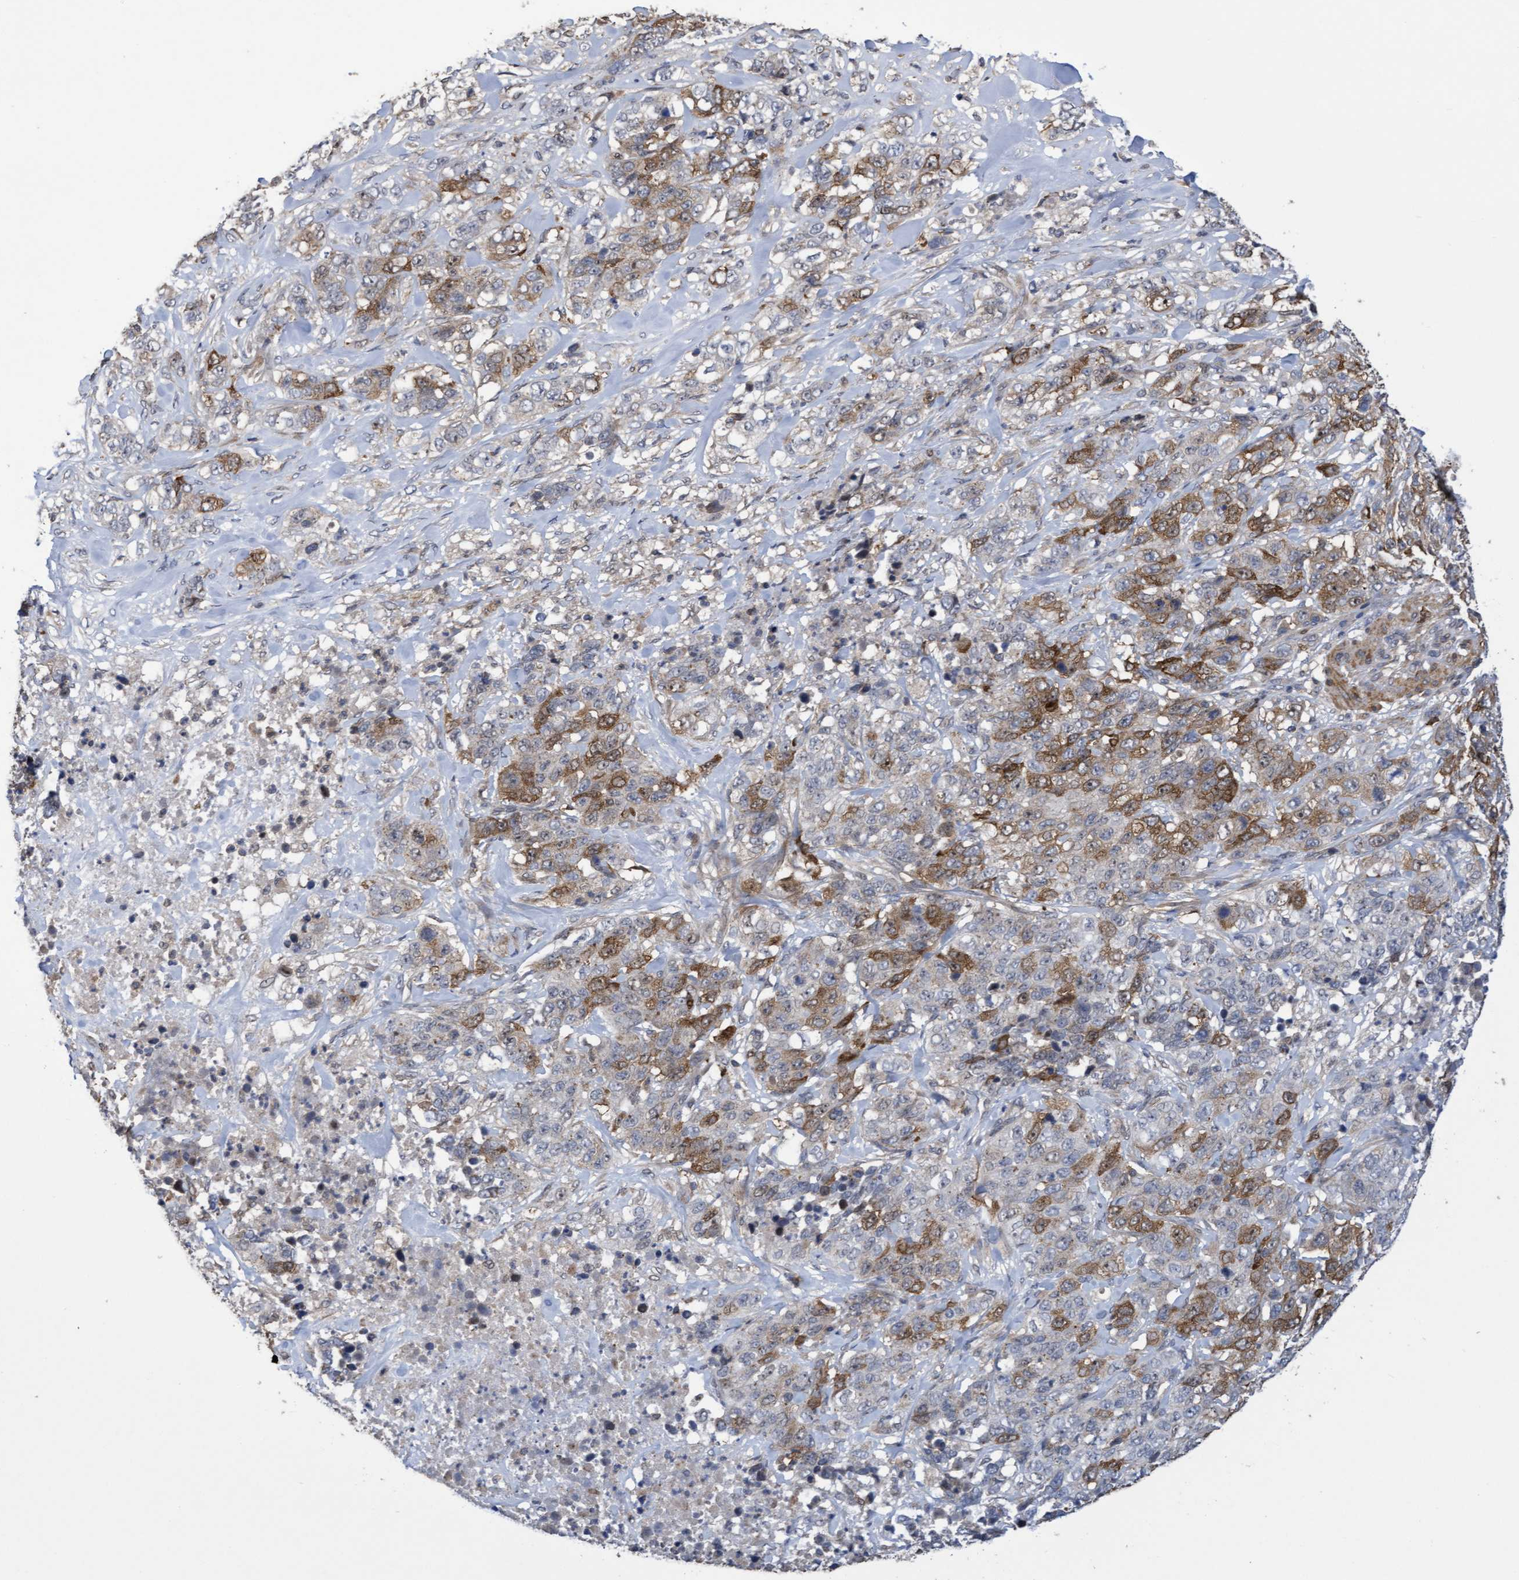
{"staining": {"intensity": "moderate", "quantity": ">75%", "location": "cytoplasmic/membranous,nuclear"}, "tissue": "stomach cancer", "cell_type": "Tumor cells", "image_type": "cancer", "snomed": [{"axis": "morphology", "description": "Adenocarcinoma, NOS"}, {"axis": "topography", "description": "Stomach"}], "caption": "Moderate cytoplasmic/membranous and nuclear protein staining is present in approximately >75% of tumor cells in stomach cancer.", "gene": "SLBP", "patient": {"sex": "male", "age": 48}}